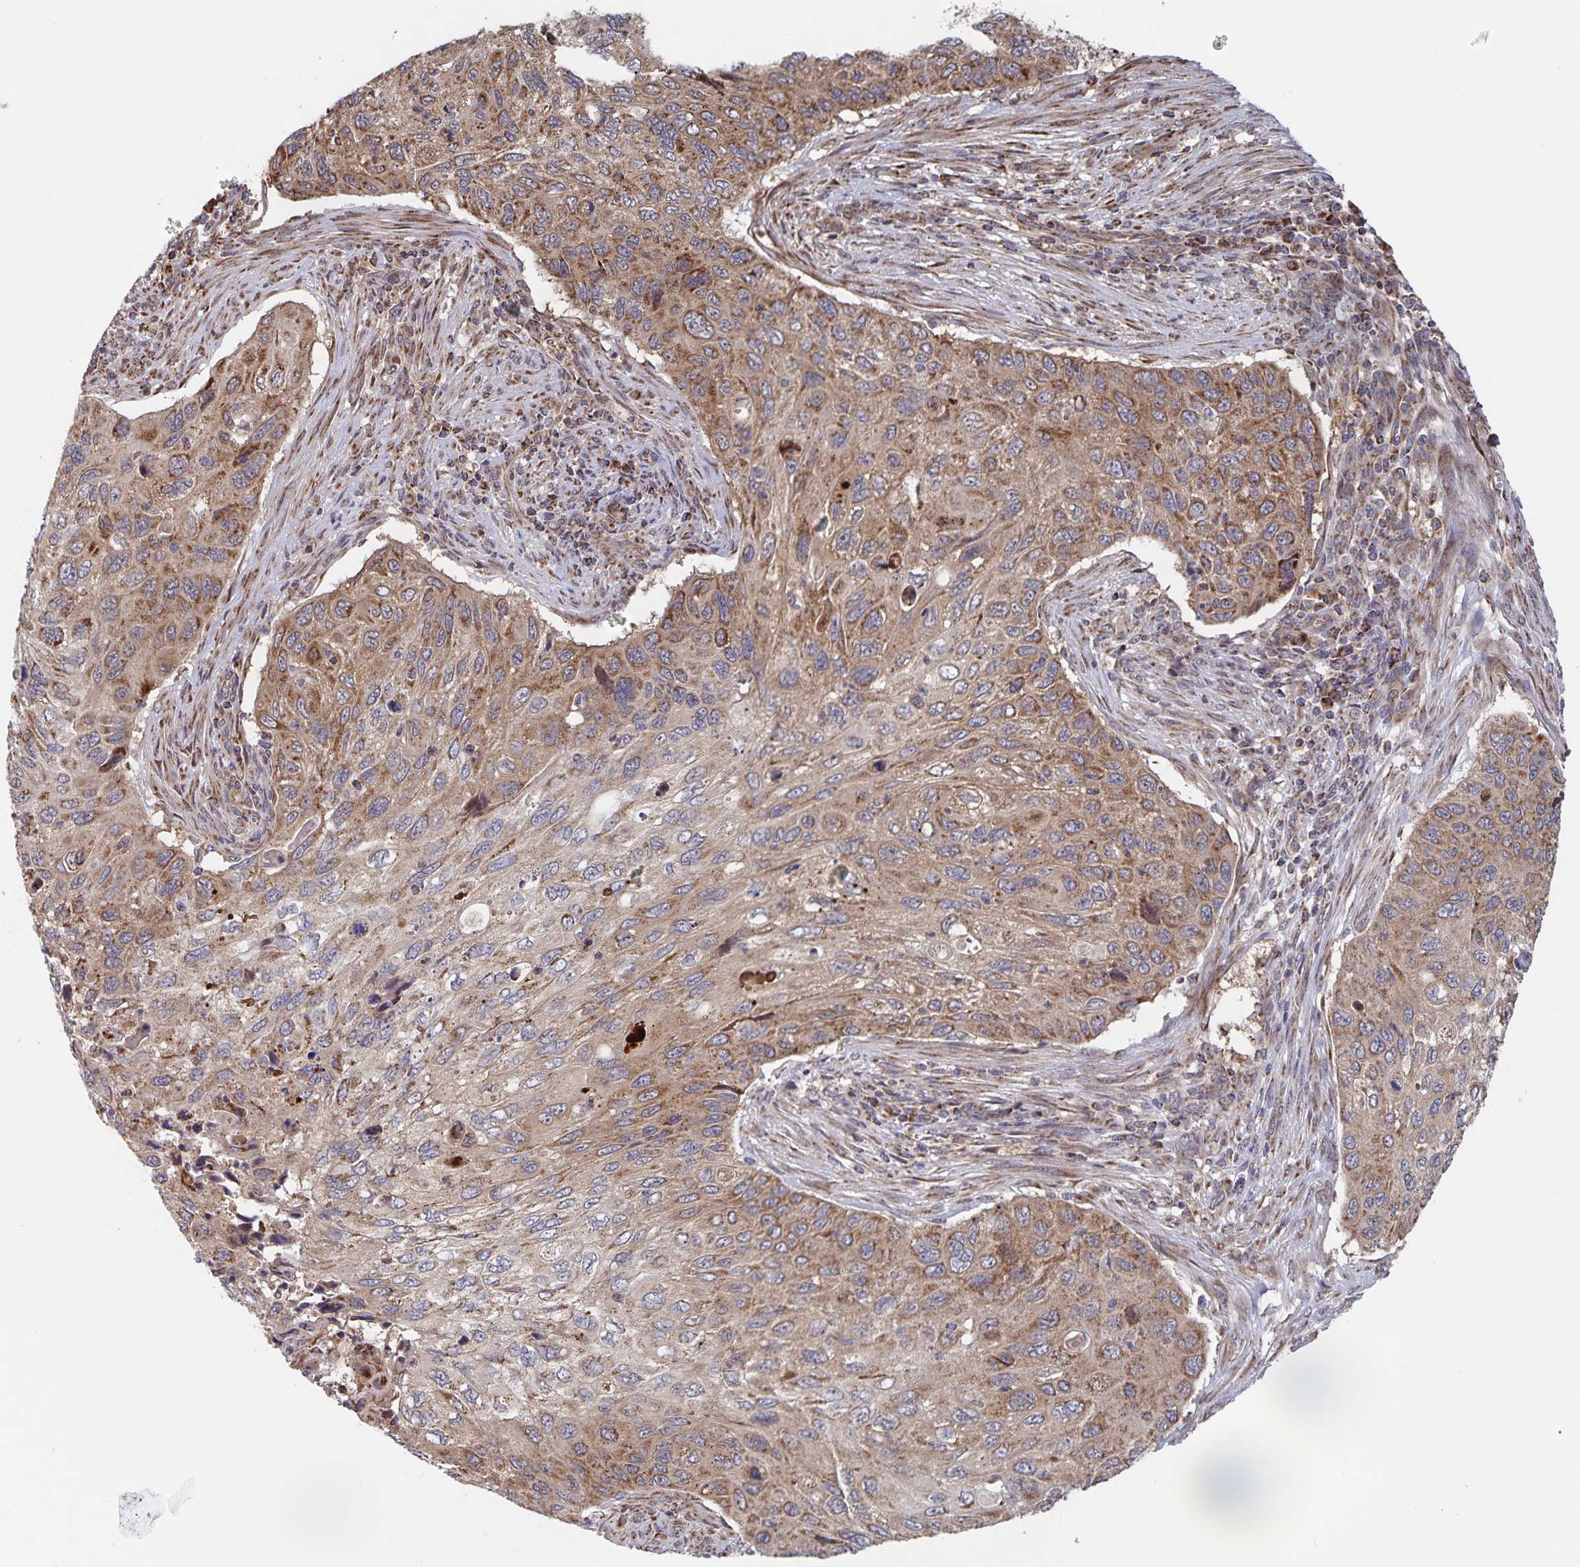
{"staining": {"intensity": "moderate", "quantity": "25%-75%", "location": "cytoplasmic/membranous"}, "tissue": "cervical cancer", "cell_type": "Tumor cells", "image_type": "cancer", "snomed": [{"axis": "morphology", "description": "Squamous cell carcinoma, NOS"}, {"axis": "topography", "description": "Cervix"}], "caption": "IHC (DAB) staining of cervical squamous cell carcinoma demonstrates moderate cytoplasmic/membranous protein expression in about 25%-75% of tumor cells. (IHC, brightfield microscopy, high magnification).", "gene": "ACACA", "patient": {"sex": "female", "age": 70}}